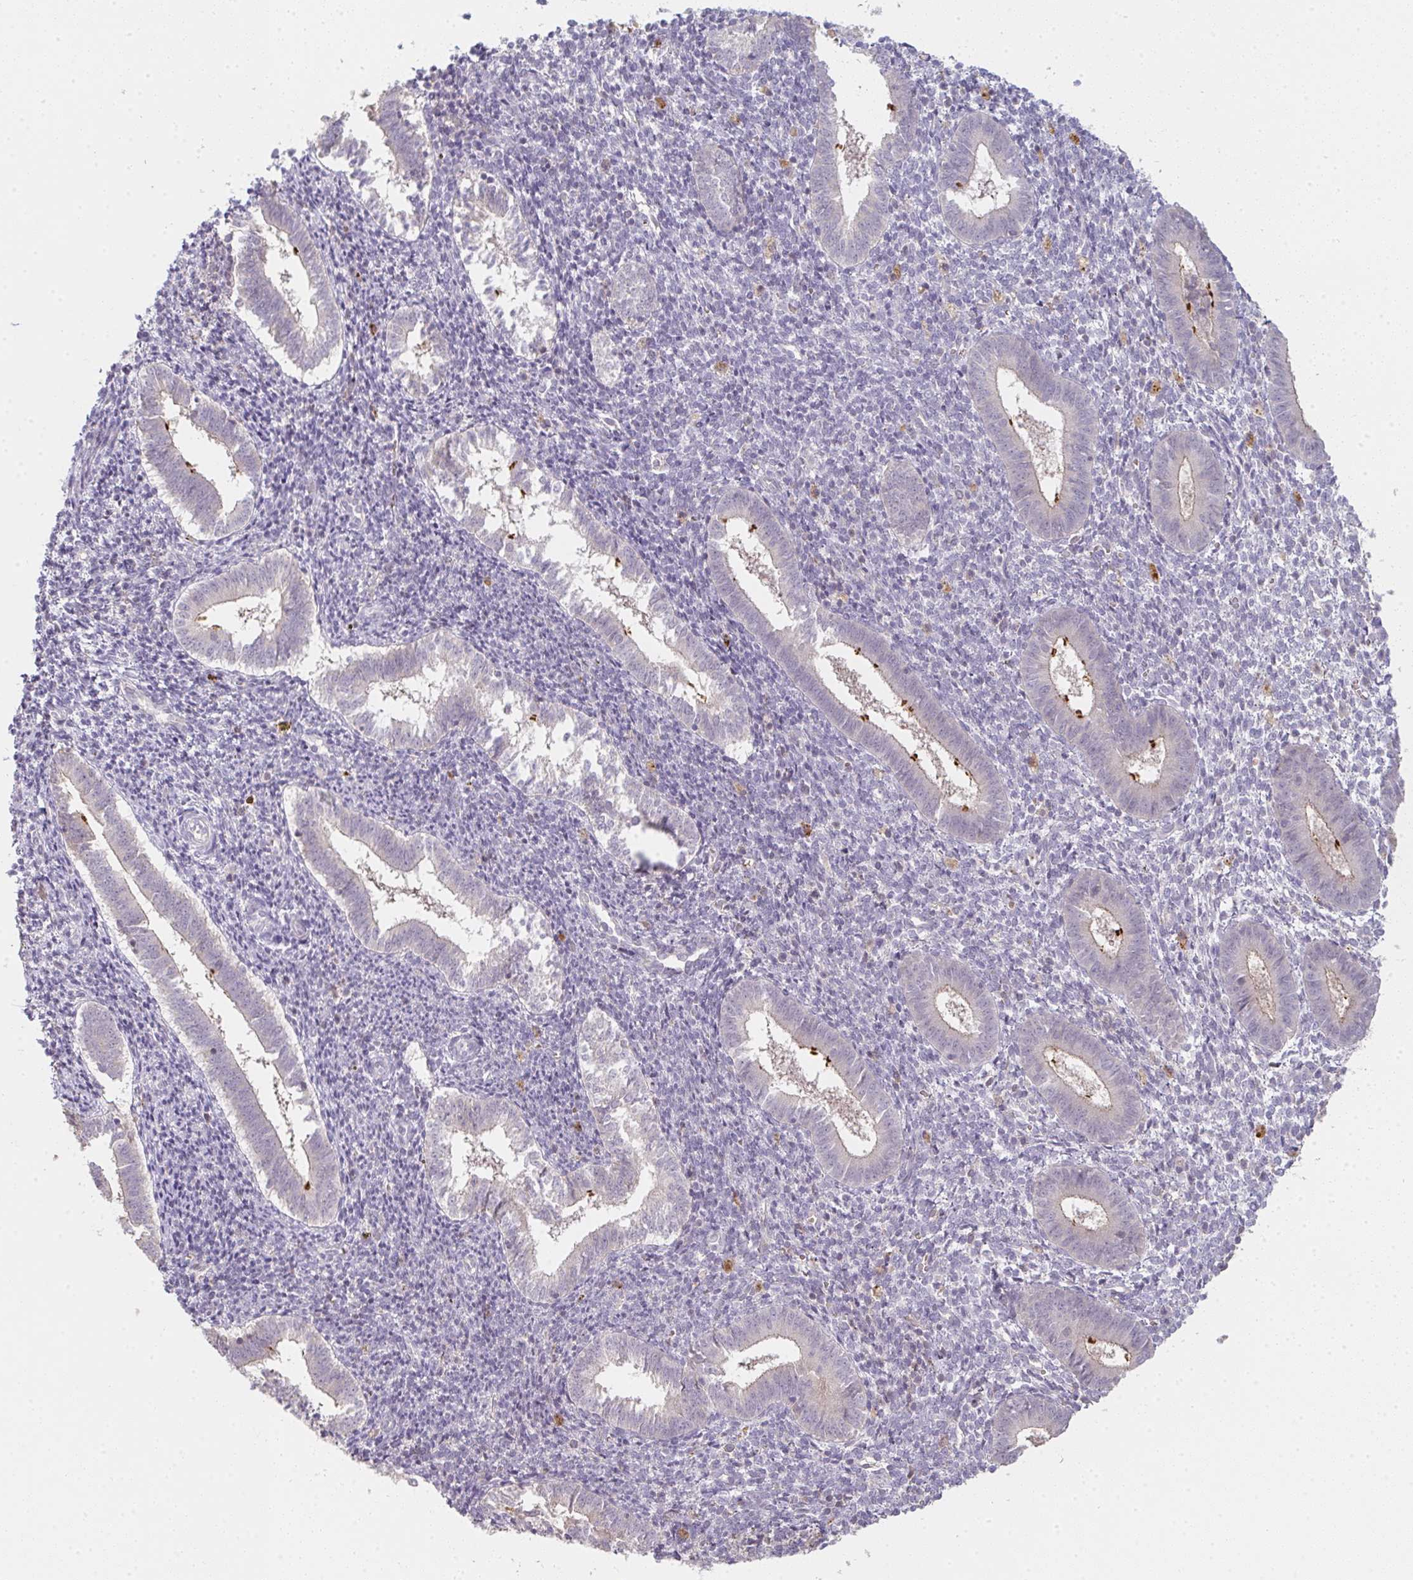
{"staining": {"intensity": "negative", "quantity": "none", "location": "none"}, "tissue": "endometrium", "cell_type": "Cells in endometrial stroma", "image_type": "normal", "snomed": [{"axis": "morphology", "description": "Normal tissue, NOS"}, {"axis": "topography", "description": "Endometrium"}], "caption": "Benign endometrium was stained to show a protein in brown. There is no significant staining in cells in endometrial stroma. Nuclei are stained in blue.", "gene": "TMEM237", "patient": {"sex": "female", "age": 25}}